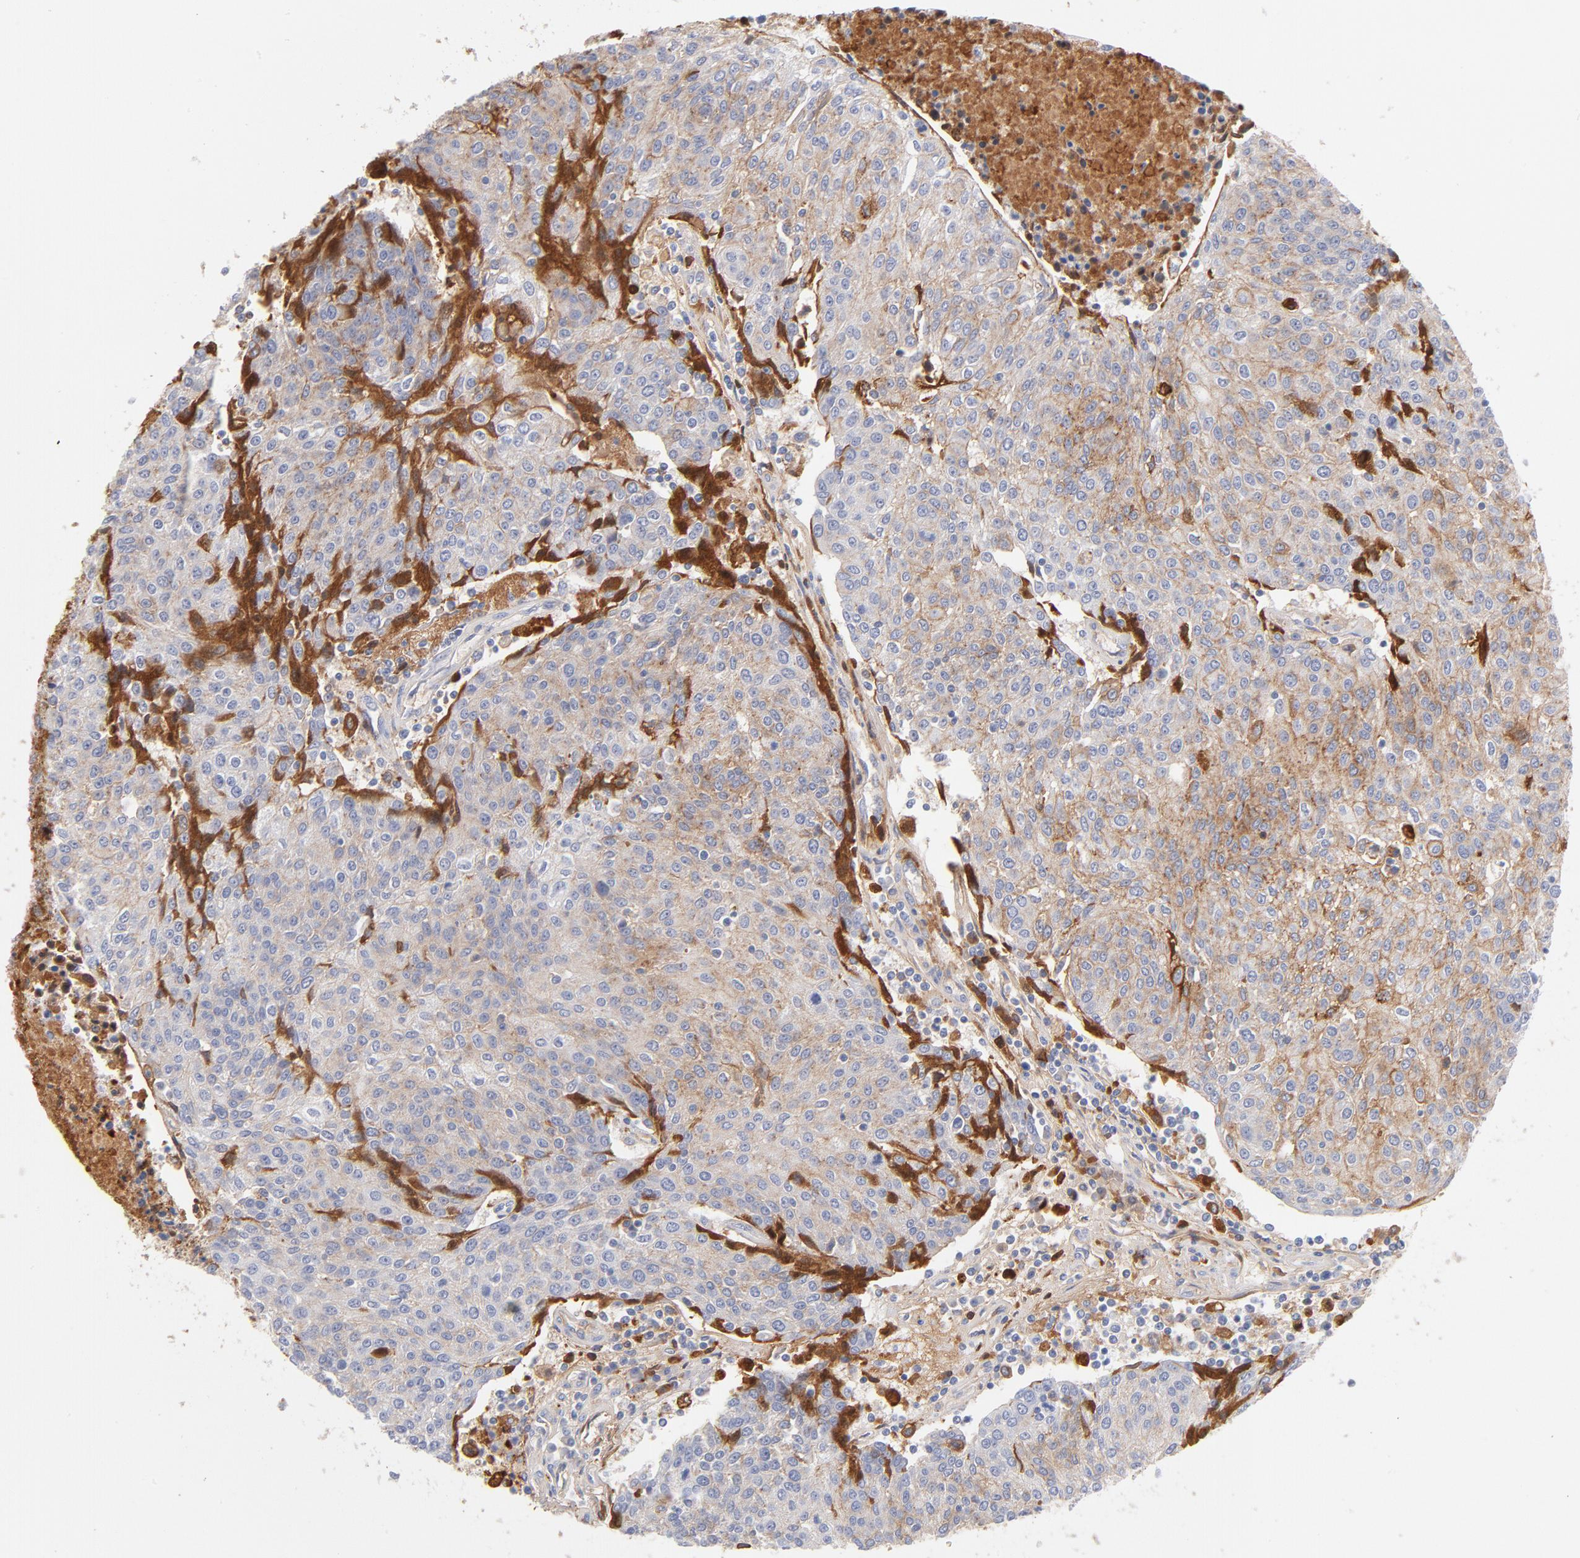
{"staining": {"intensity": "negative", "quantity": "none", "location": "none"}, "tissue": "urothelial cancer", "cell_type": "Tumor cells", "image_type": "cancer", "snomed": [{"axis": "morphology", "description": "Urothelial carcinoma, High grade"}, {"axis": "topography", "description": "Urinary bladder"}], "caption": "Immunohistochemistry of human urothelial cancer shows no staining in tumor cells.", "gene": "C3", "patient": {"sex": "female", "age": 85}}